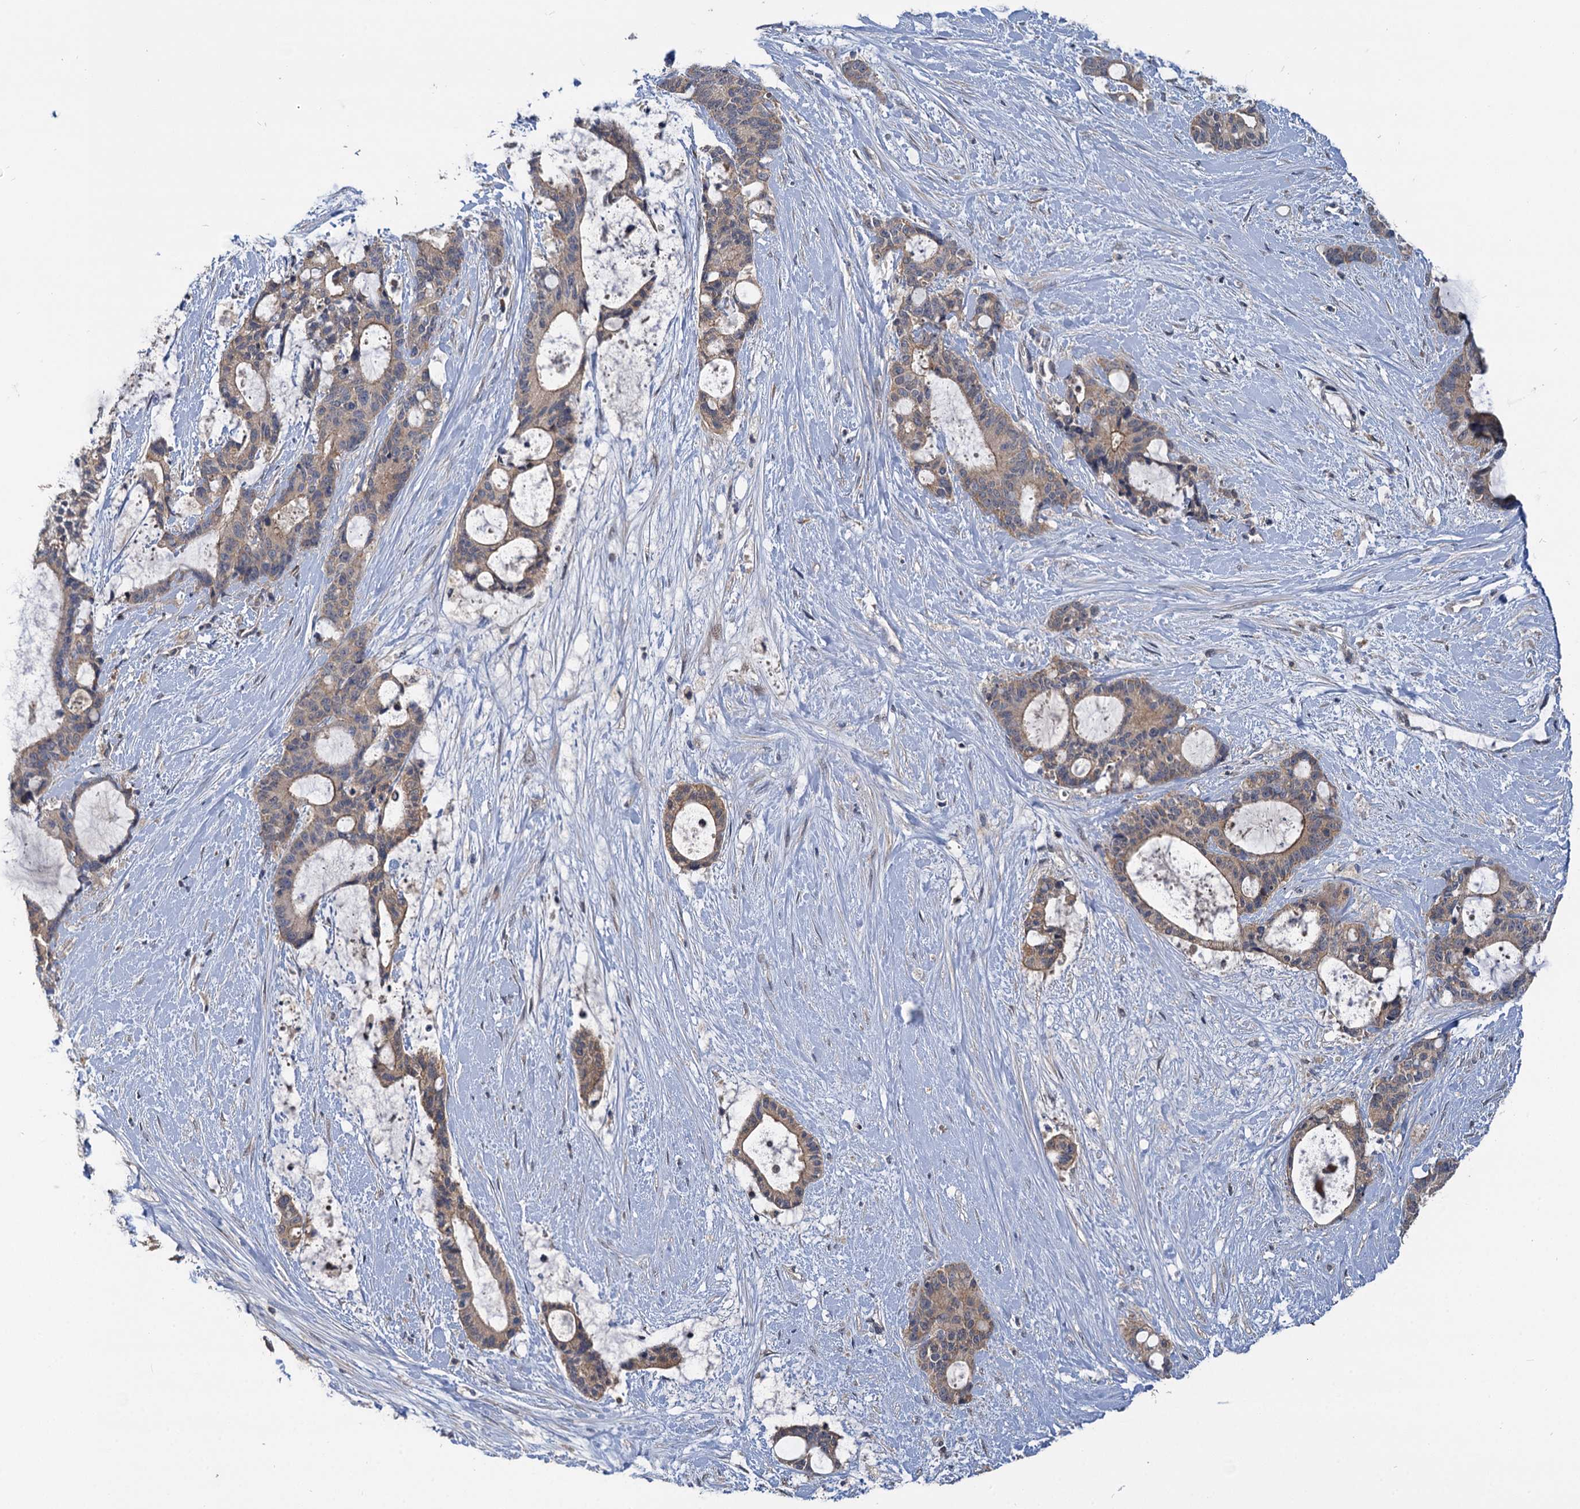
{"staining": {"intensity": "weak", "quantity": ">75%", "location": "cytoplasmic/membranous"}, "tissue": "liver cancer", "cell_type": "Tumor cells", "image_type": "cancer", "snomed": [{"axis": "morphology", "description": "Normal tissue, NOS"}, {"axis": "morphology", "description": "Cholangiocarcinoma"}, {"axis": "topography", "description": "Liver"}, {"axis": "topography", "description": "Peripheral nerve tissue"}], "caption": "This is a photomicrograph of immunohistochemistry (IHC) staining of cholangiocarcinoma (liver), which shows weak positivity in the cytoplasmic/membranous of tumor cells.", "gene": "TMEM39A", "patient": {"sex": "female", "age": 73}}